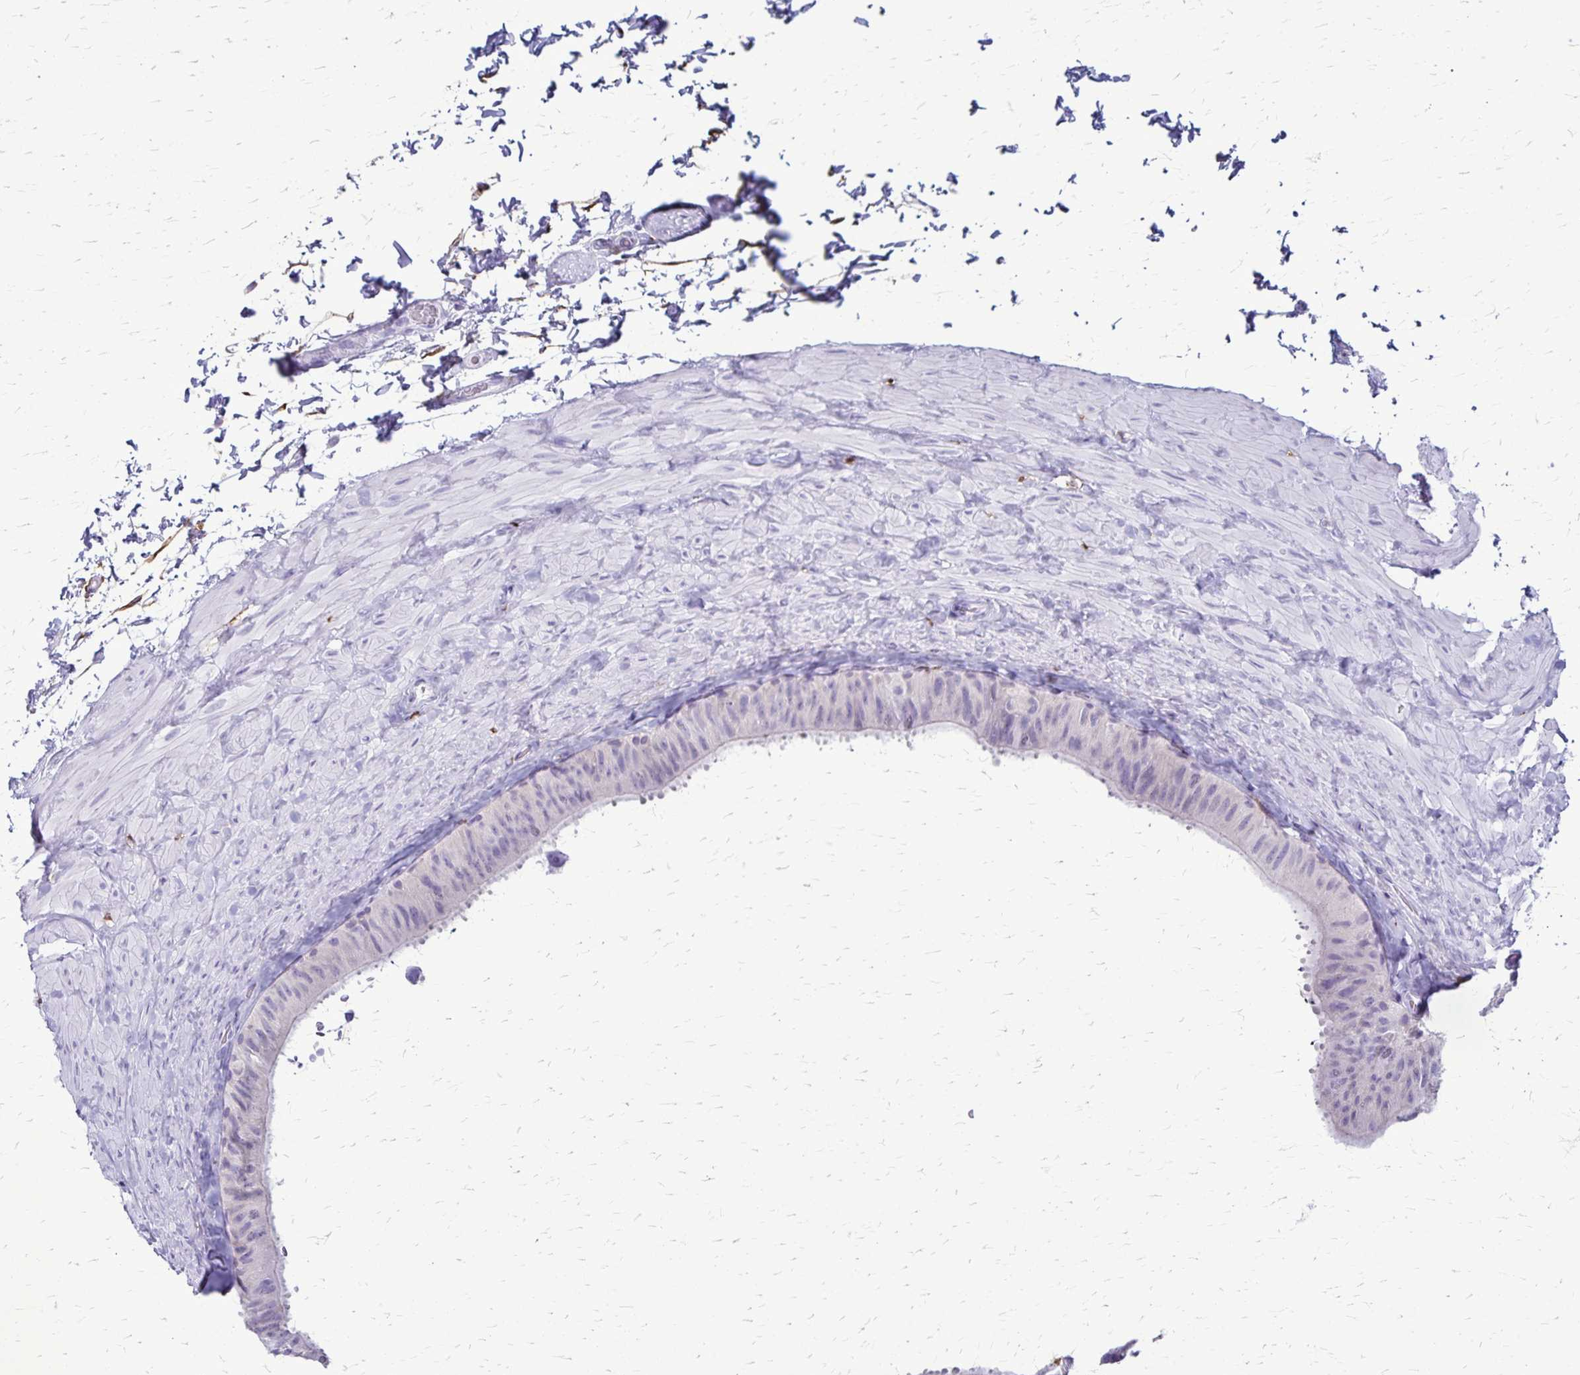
{"staining": {"intensity": "negative", "quantity": "none", "location": "none"}, "tissue": "epididymis", "cell_type": "Glandular cells", "image_type": "normal", "snomed": [{"axis": "morphology", "description": "Normal tissue, NOS"}, {"axis": "topography", "description": "Epididymis, spermatic cord, NOS"}, {"axis": "topography", "description": "Epididymis"}], "caption": "High power microscopy histopathology image of an IHC photomicrograph of normal epididymis, revealing no significant expression in glandular cells.", "gene": "RTN1", "patient": {"sex": "male", "age": 31}}